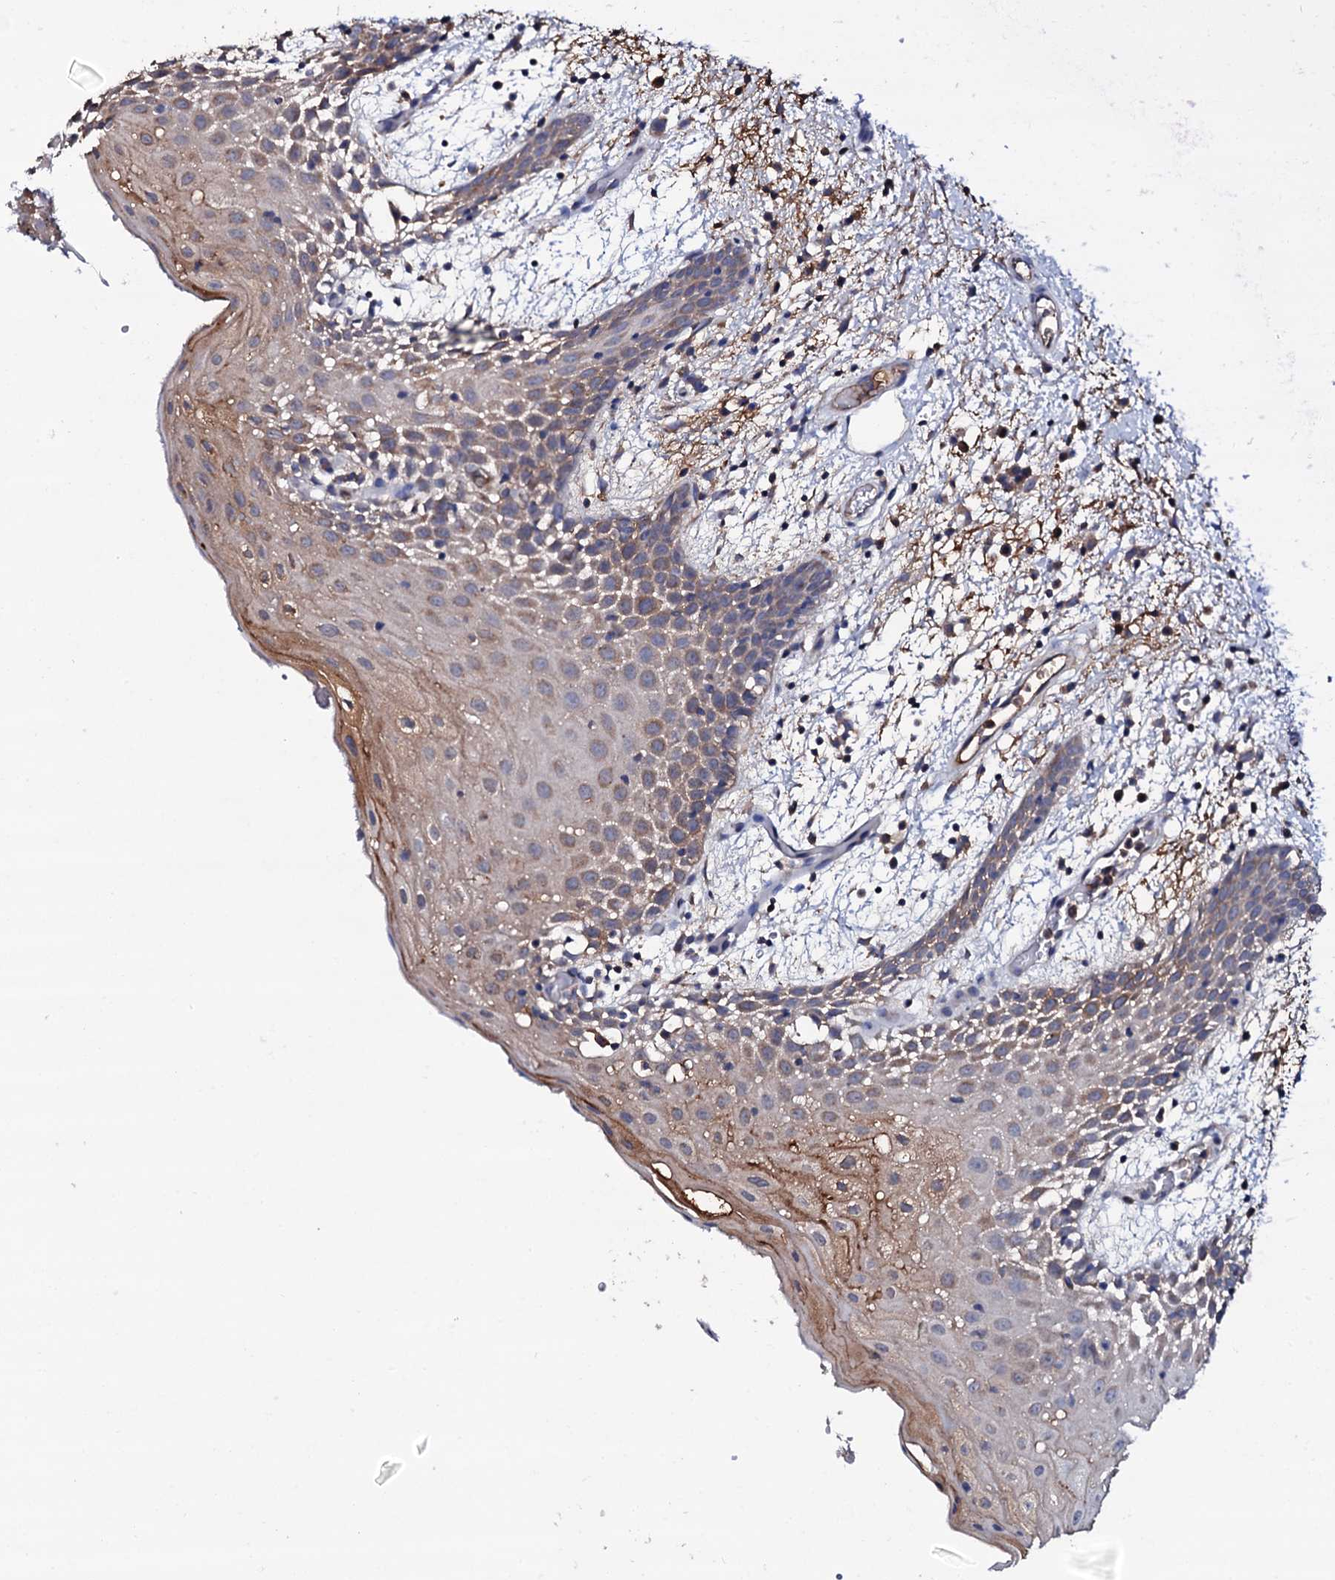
{"staining": {"intensity": "moderate", "quantity": "25%-75%", "location": "cytoplasmic/membranous"}, "tissue": "oral mucosa", "cell_type": "Squamous epithelial cells", "image_type": "normal", "snomed": [{"axis": "morphology", "description": "Normal tissue, NOS"}, {"axis": "topography", "description": "Skeletal muscle"}, {"axis": "topography", "description": "Oral tissue"}, {"axis": "topography", "description": "Salivary gland"}, {"axis": "topography", "description": "Peripheral nerve tissue"}], "caption": "This micrograph shows IHC staining of unremarkable human oral mucosa, with medium moderate cytoplasmic/membranous staining in about 25%-75% of squamous epithelial cells.", "gene": "TCAF2C", "patient": {"sex": "male", "age": 54}}